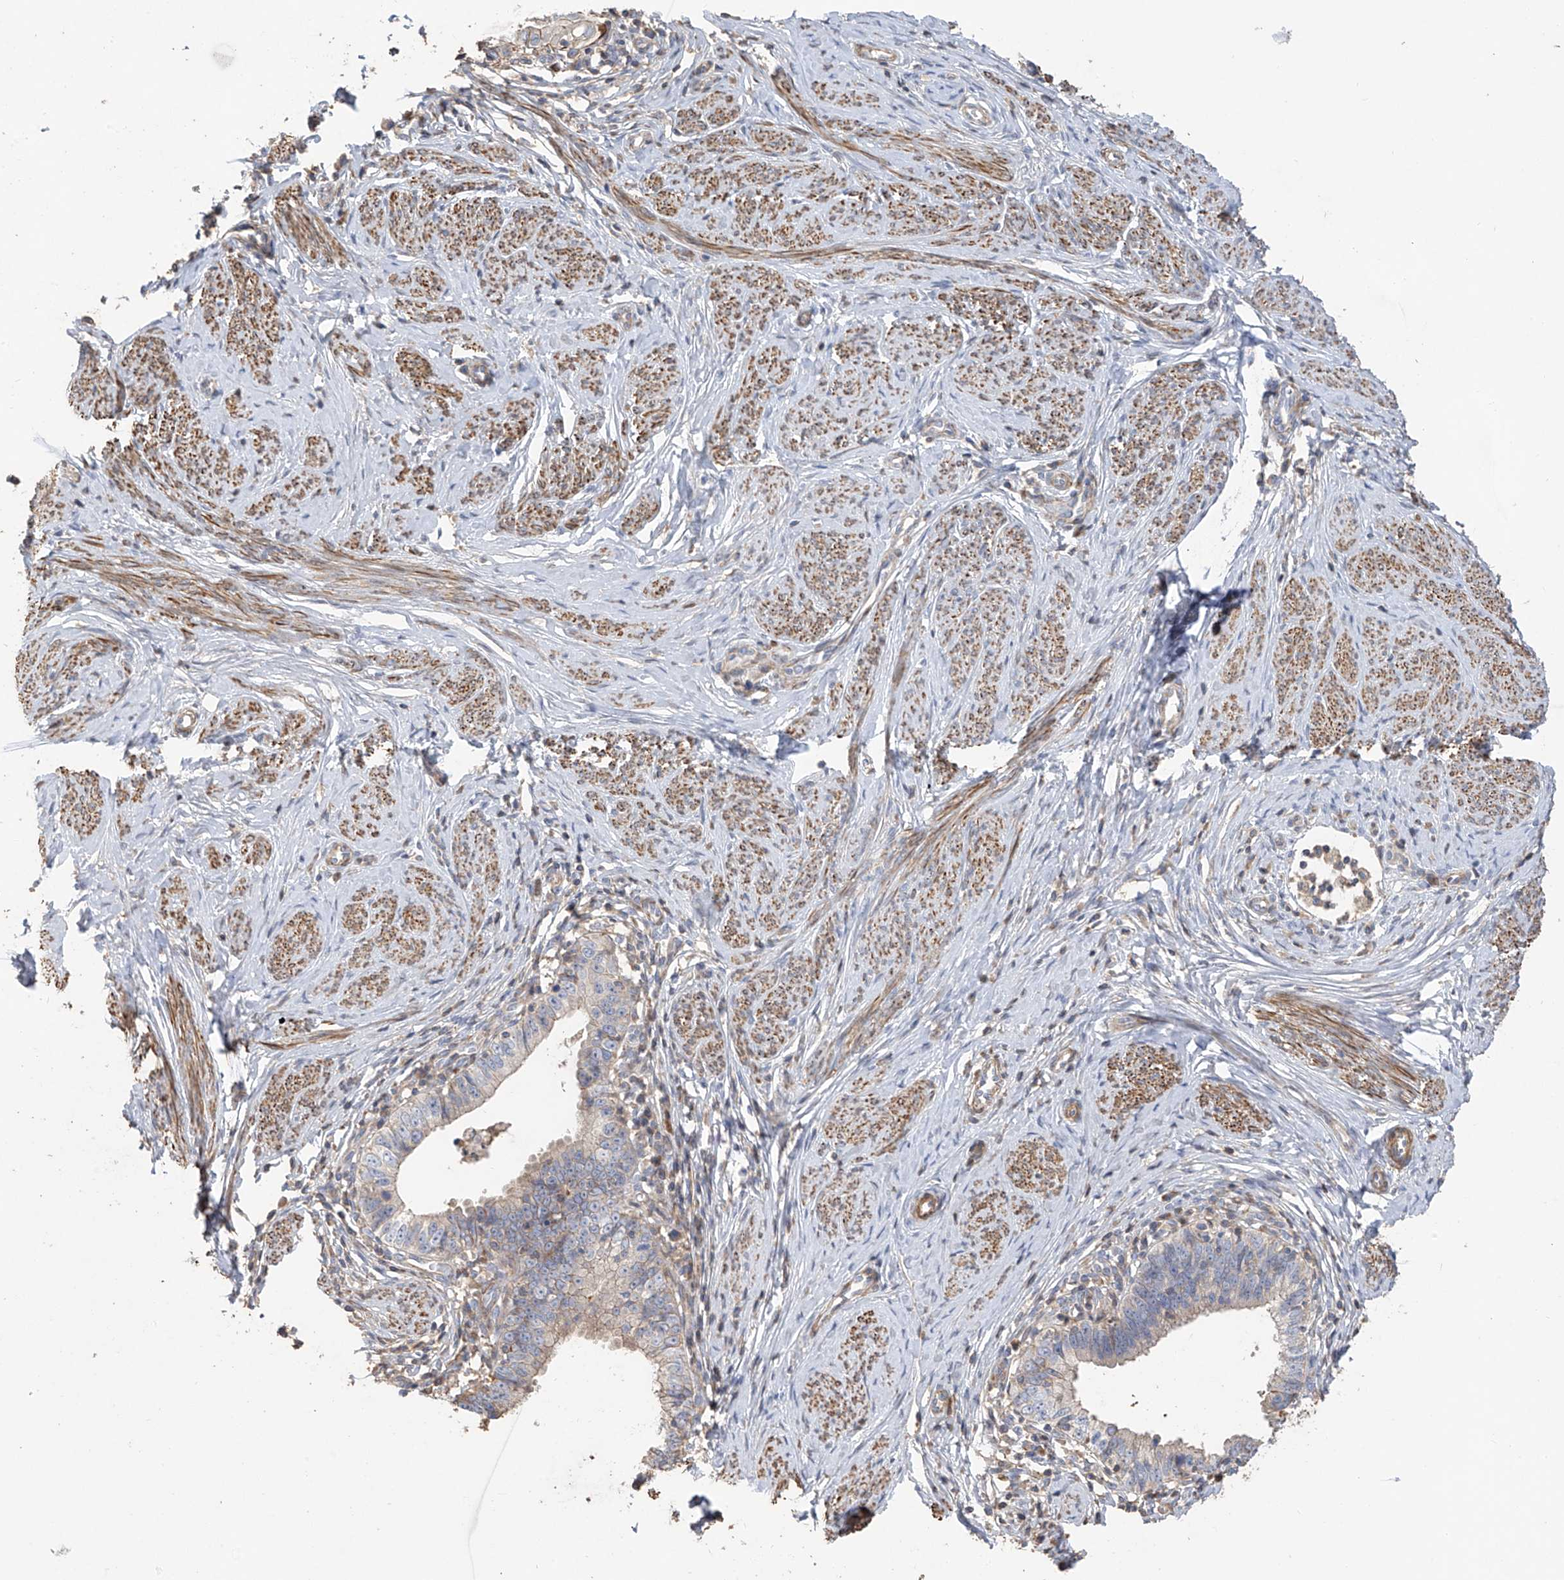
{"staining": {"intensity": "moderate", "quantity": "25%-75%", "location": "cytoplasmic/membranous"}, "tissue": "cervical cancer", "cell_type": "Tumor cells", "image_type": "cancer", "snomed": [{"axis": "morphology", "description": "Adenocarcinoma, NOS"}, {"axis": "topography", "description": "Cervix"}], "caption": "A micrograph showing moderate cytoplasmic/membranous staining in approximately 25%-75% of tumor cells in cervical adenocarcinoma, as visualized by brown immunohistochemical staining.", "gene": "SLC43A3", "patient": {"sex": "female", "age": 36}}